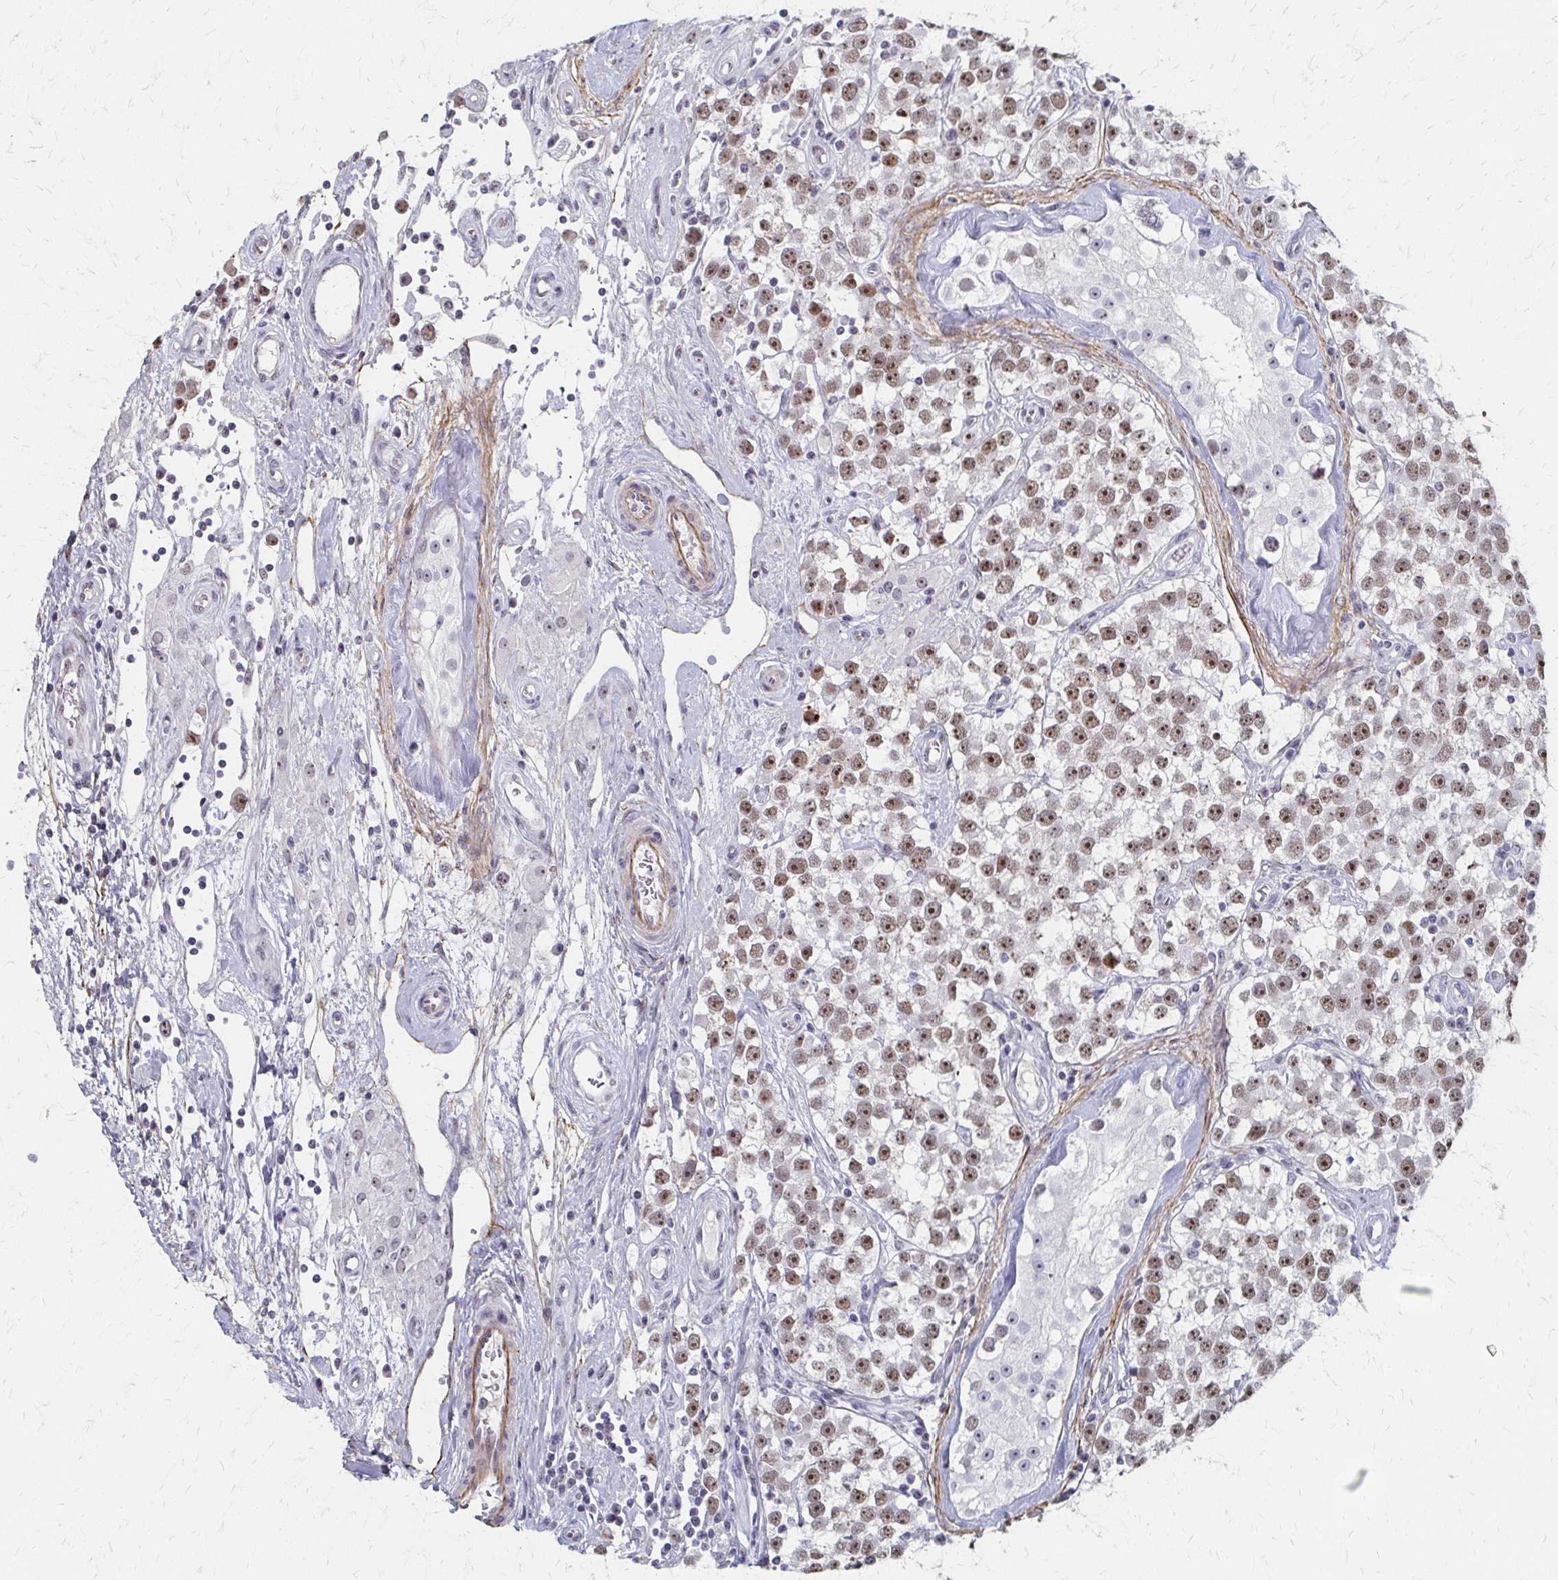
{"staining": {"intensity": "moderate", "quantity": "25%-75%", "location": "nuclear"}, "tissue": "testis cancer", "cell_type": "Tumor cells", "image_type": "cancer", "snomed": [{"axis": "morphology", "description": "Seminoma, NOS"}, {"axis": "topography", "description": "Testis"}], "caption": "Moderate nuclear staining is present in about 25%-75% of tumor cells in testis cancer (seminoma).", "gene": "PES1", "patient": {"sex": "male", "age": 34}}